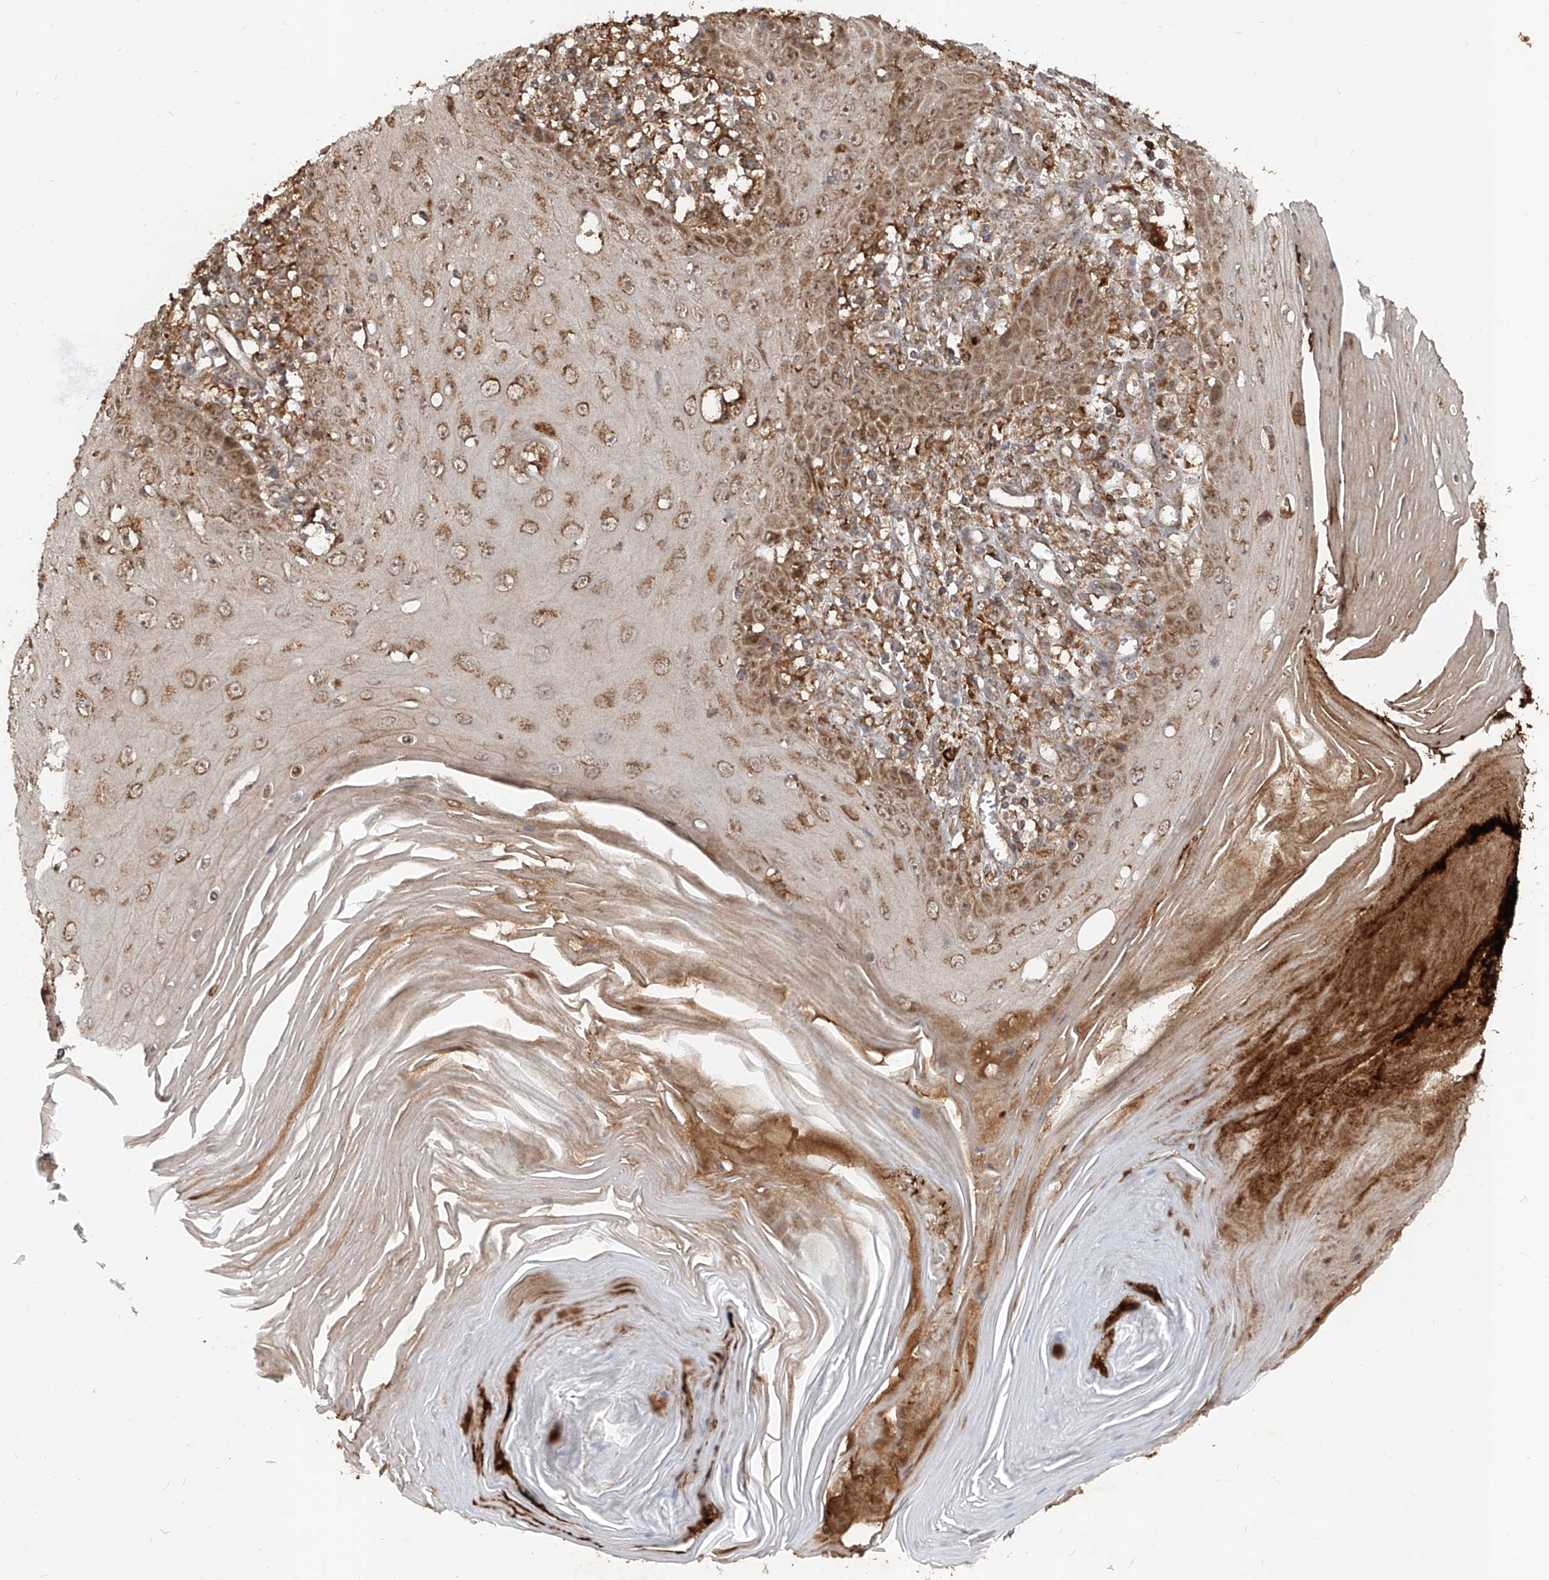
{"staining": {"intensity": "moderate", "quantity": ">75%", "location": "cytoplasmic/membranous"}, "tissue": "skin cancer", "cell_type": "Tumor cells", "image_type": "cancer", "snomed": [{"axis": "morphology", "description": "Squamous cell carcinoma, NOS"}, {"axis": "topography", "description": "Skin"}], "caption": "IHC histopathology image of neoplastic tissue: human squamous cell carcinoma (skin) stained using IHC exhibits medium levels of moderate protein expression localized specifically in the cytoplasmic/membranous of tumor cells, appearing as a cytoplasmic/membranous brown color.", "gene": "AIM2", "patient": {"sex": "female", "age": 73}}